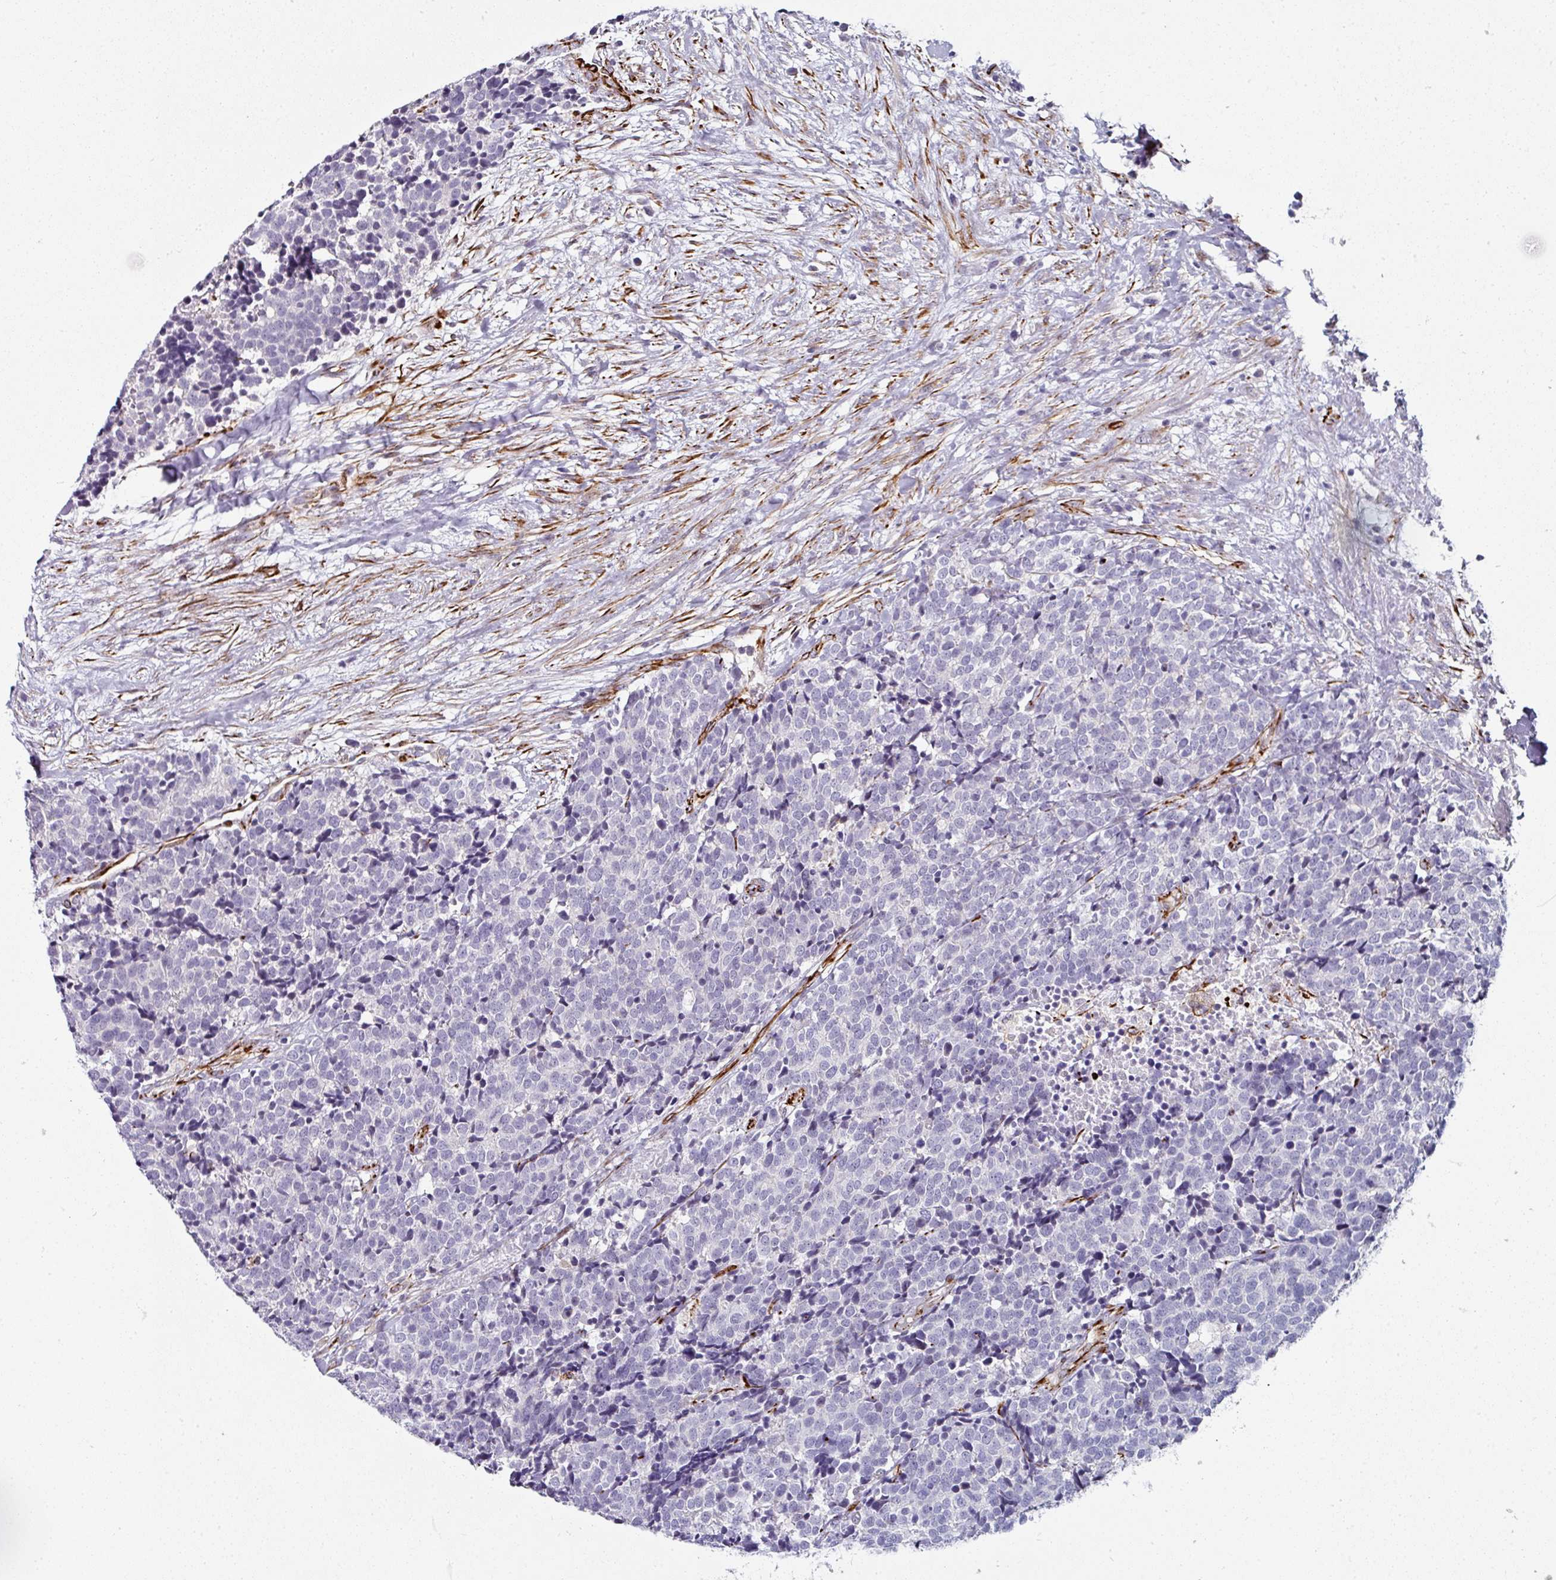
{"staining": {"intensity": "negative", "quantity": "none", "location": "none"}, "tissue": "carcinoid", "cell_type": "Tumor cells", "image_type": "cancer", "snomed": [{"axis": "morphology", "description": "Carcinoid, malignant, NOS"}, {"axis": "topography", "description": "Skin"}], "caption": "An immunohistochemistry (IHC) micrograph of malignant carcinoid is shown. There is no staining in tumor cells of malignant carcinoid. (Brightfield microscopy of DAB IHC at high magnification).", "gene": "TMPRSS9", "patient": {"sex": "female", "age": 79}}